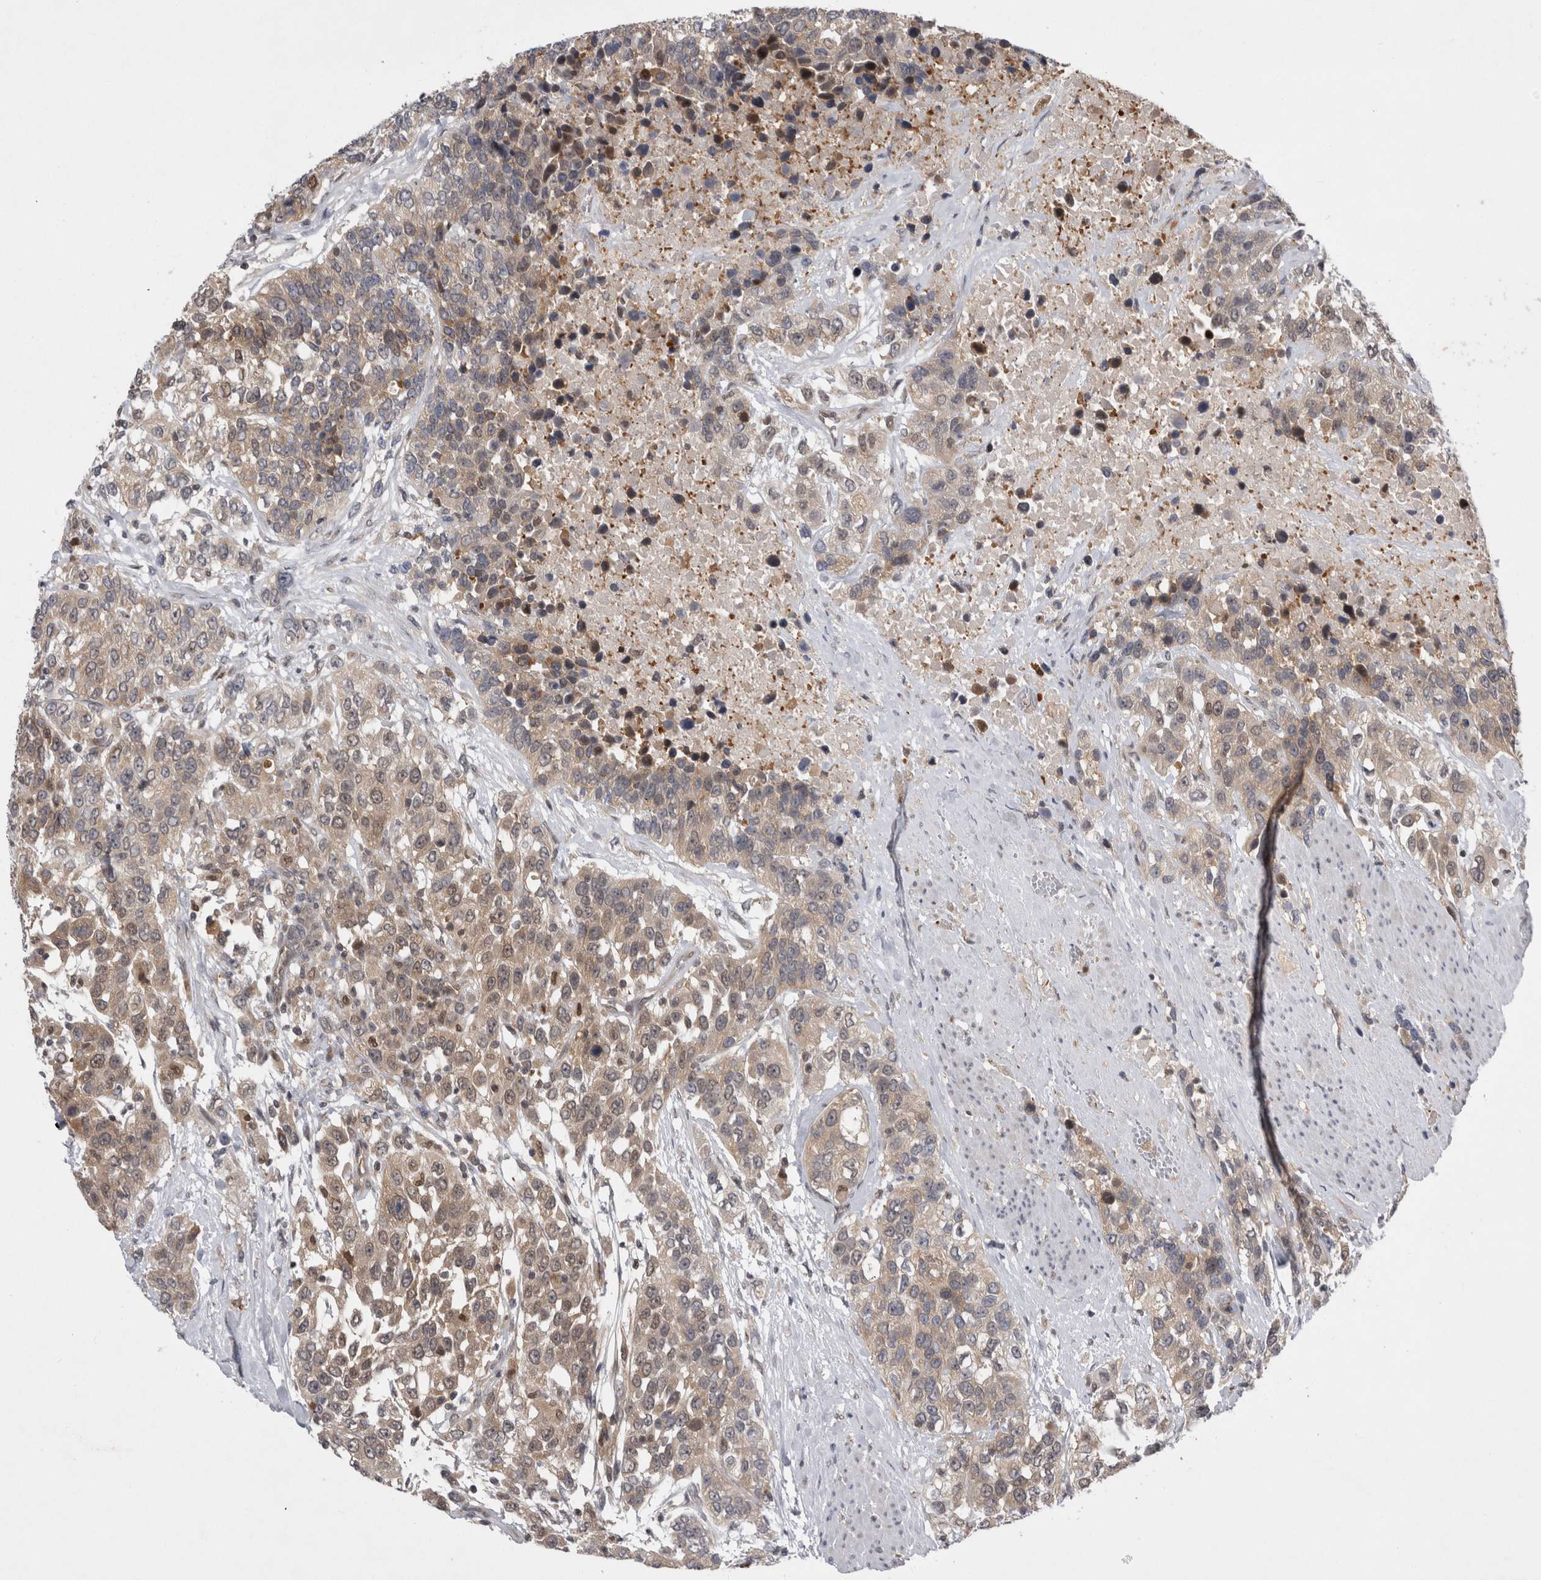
{"staining": {"intensity": "weak", "quantity": ">75%", "location": "cytoplasmic/membranous,nuclear"}, "tissue": "urothelial cancer", "cell_type": "Tumor cells", "image_type": "cancer", "snomed": [{"axis": "morphology", "description": "Urothelial carcinoma, High grade"}, {"axis": "topography", "description": "Urinary bladder"}], "caption": "Immunohistochemical staining of urothelial cancer displays weak cytoplasmic/membranous and nuclear protein expression in about >75% of tumor cells.", "gene": "PSMB2", "patient": {"sex": "female", "age": 80}}